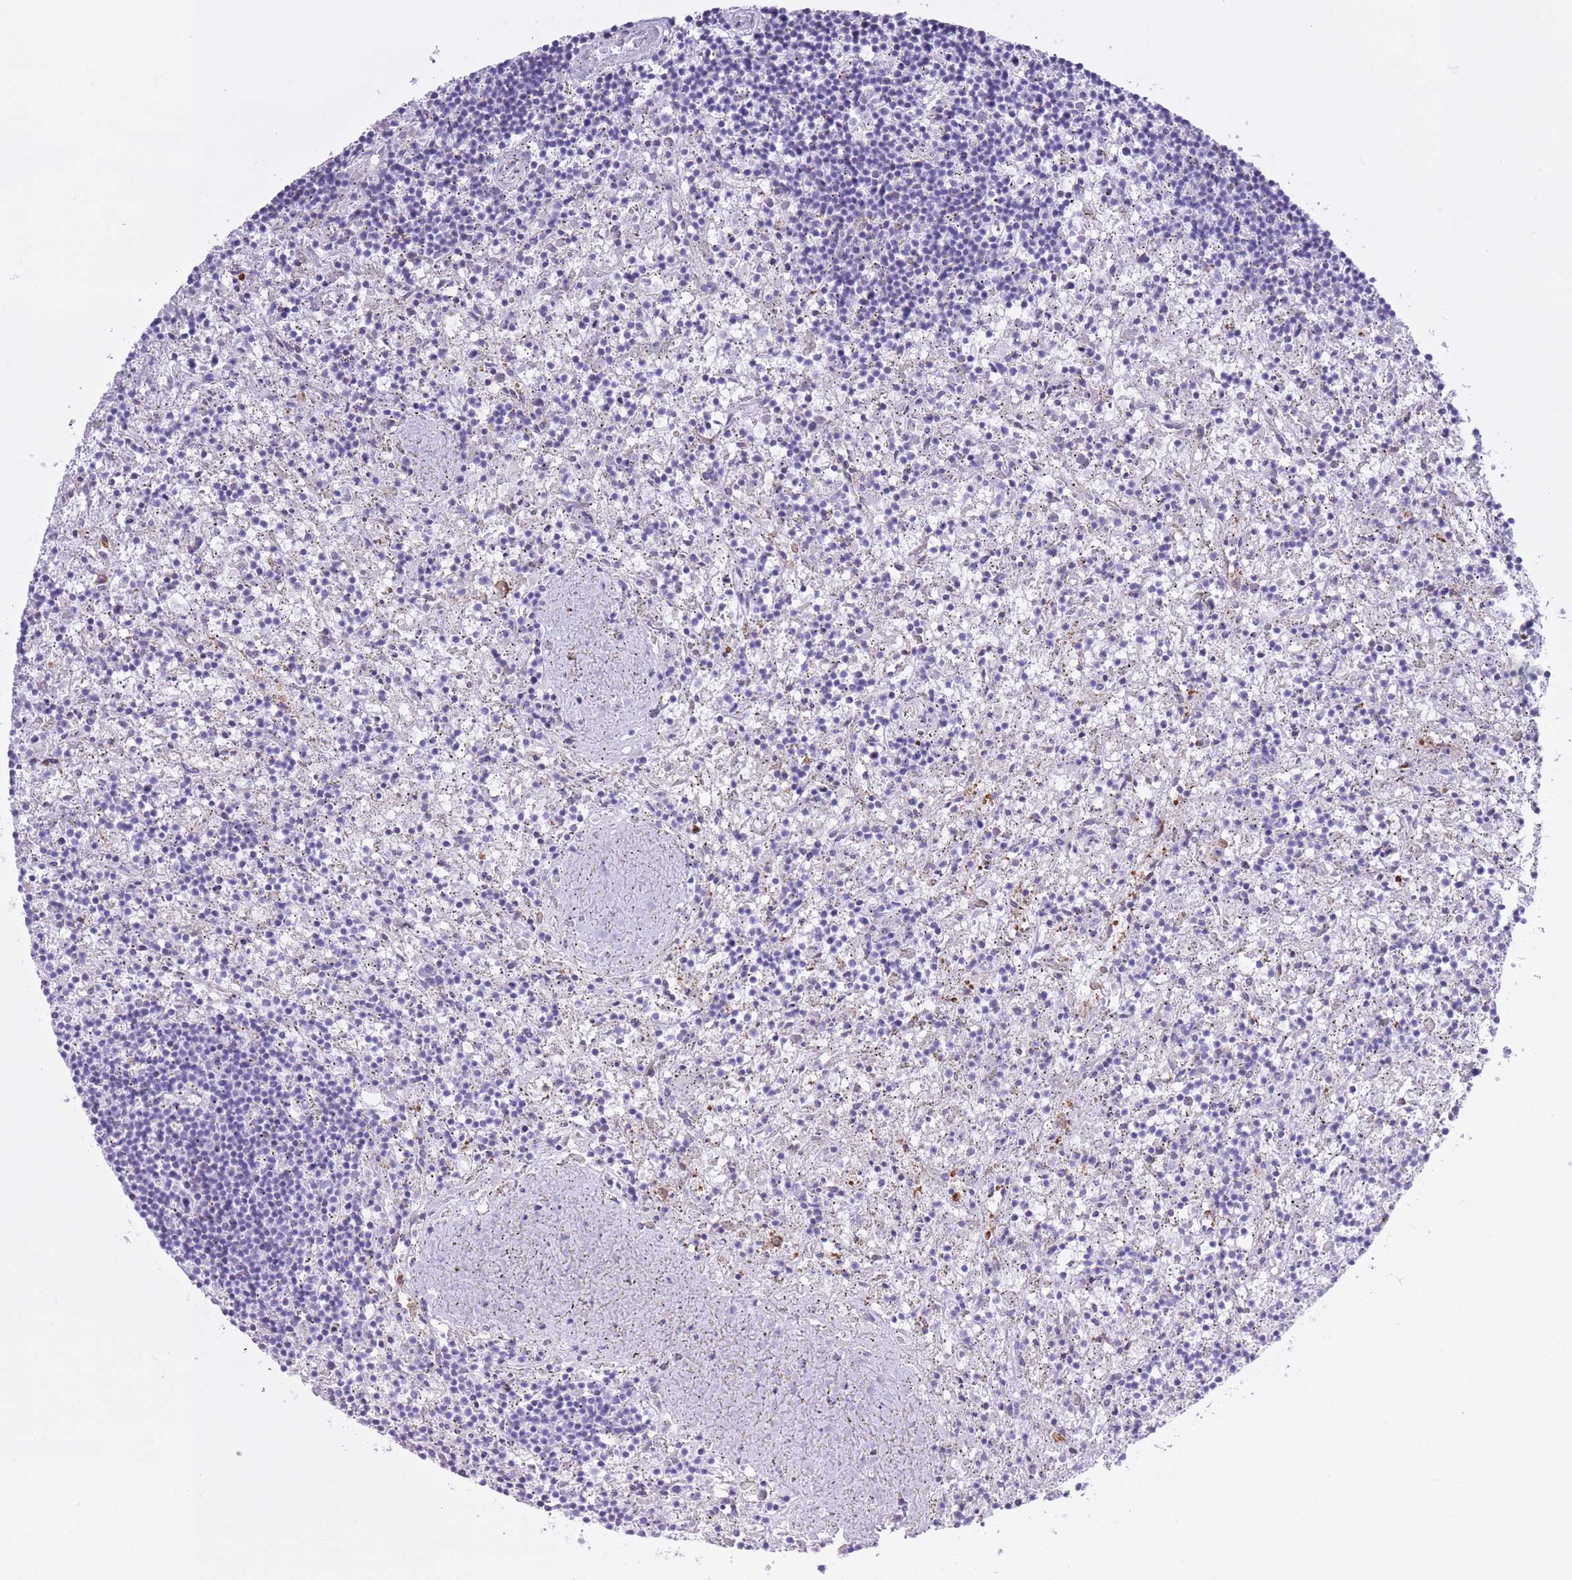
{"staining": {"intensity": "negative", "quantity": "none", "location": "none"}, "tissue": "lymphoma", "cell_type": "Tumor cells", "image_type": "cancer", "snomed": [{"axis": "morphology", "description": "Malignant lymphoma, non-Hodgkin's type, Low grade"}, {"axis": "topography", "description": "Spleen"}], "caption": "Immunohistochemistry (IHC) micrograph of human low-grade malignant lymphoma, non-Hodgkin's type stained for a protein (brown), which demonstrates no positivity in tumor cells.", "gene": "AP3S2", "patient": {"sex": "male", "age": 76}}